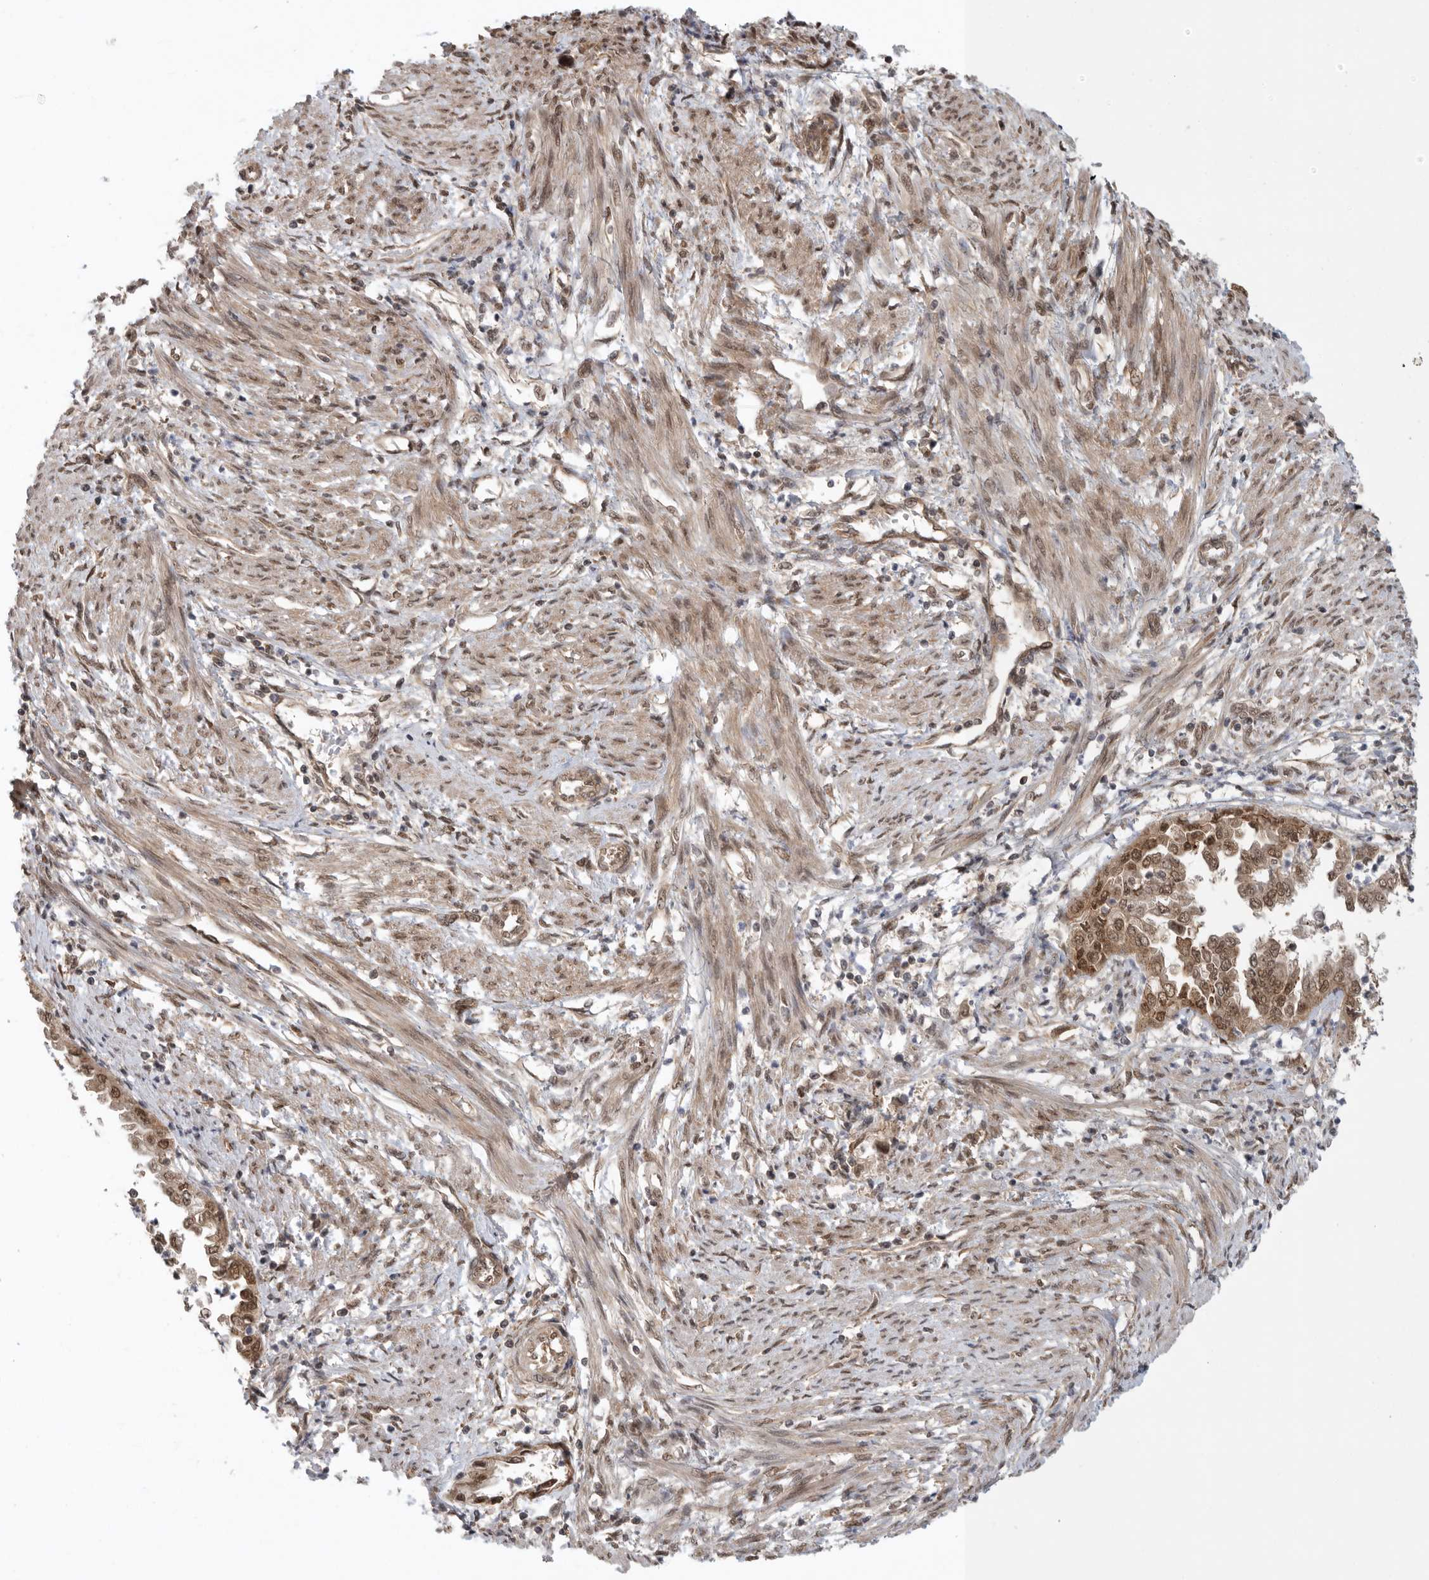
{"staining": {"intensity": "moderate", "quantity": ">75%", "location": "cytoplasmic/membranous,nuclear"}, "tissue": "endometrial cancer", "cell_type": "Tumor cells", "image_type": "cancer", "snomed": [{"axis": "morphology", "description": "Adenocarcinoma, NOS"}, {"axis": "topography", "description": "Endometrium"}], "caption": "Immunohistochemistry histopathology image of human adenocarcinoma (endometrial) stained for a protein (brown), which reveals medium levels of moderate cytoplasmic/membranous and nuclear staining in about >75% of tumor cells.", "gene": "VPS50", "patient": {"sex": "female", "age": 85}}